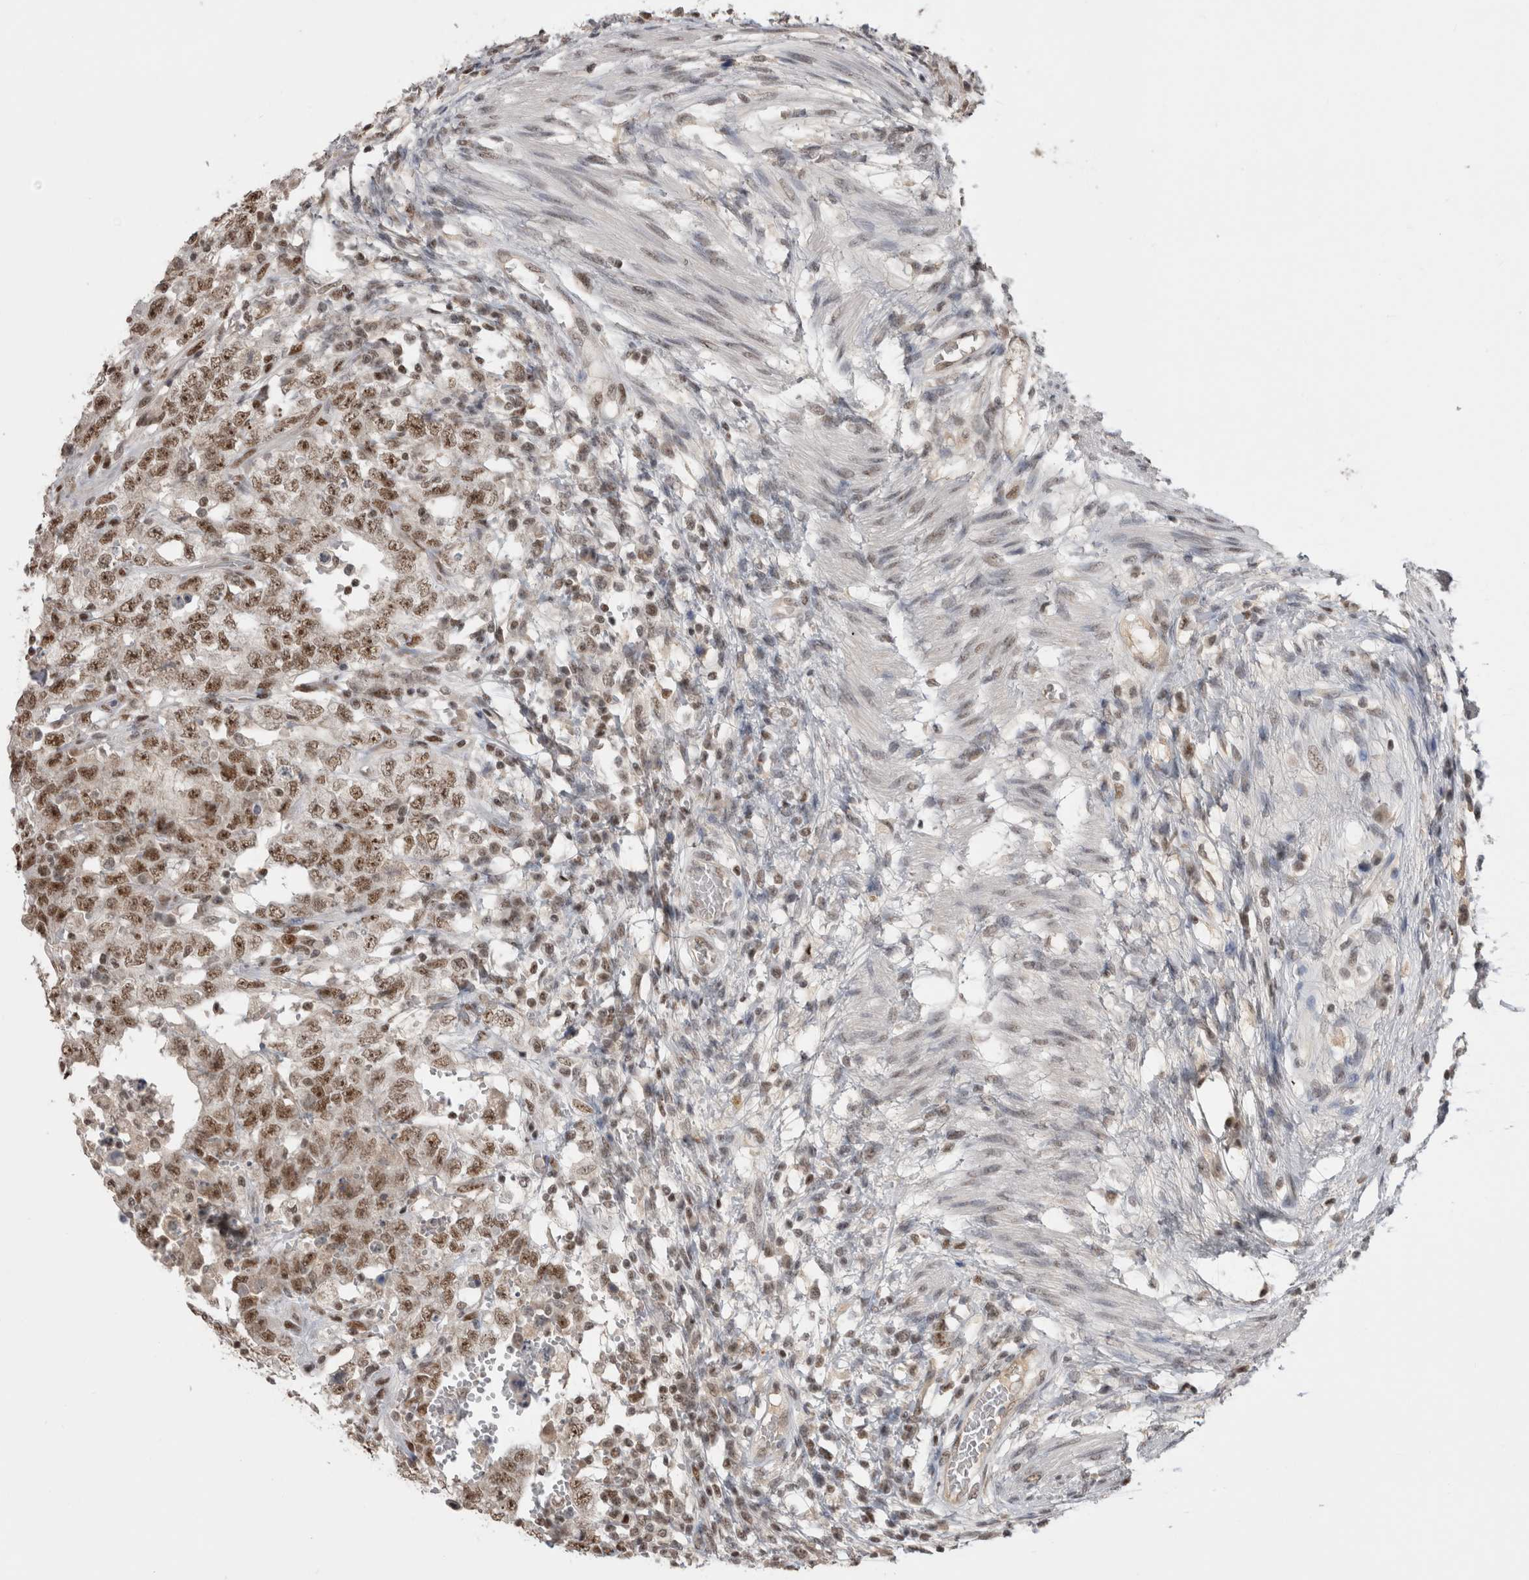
{"staining": {"intensity": "moderate", "quantity": ">75%", "location": "nuclear"}, "tissue": "testis cancer", "cell_type": "Tumor cells", "image_type": "cancer", "snomed": [{"axis": "morphology", "description": "Carcinoma, Embryonal, NOS"}, {"axis": "topography", "description": "Testis"}], "caption": "Brown immunohistochemical staining in human testis cancer exhibits moderate nuclear expression in about >75% of tumor cells. (Stains: DAB (3,3'-diaminobenzidine) in brown, nuclei in blue, Microscopy: brightfield microscopy at high magnification).", "gene": "DAXX", "patient": {"sex": "male", "age": 26}}